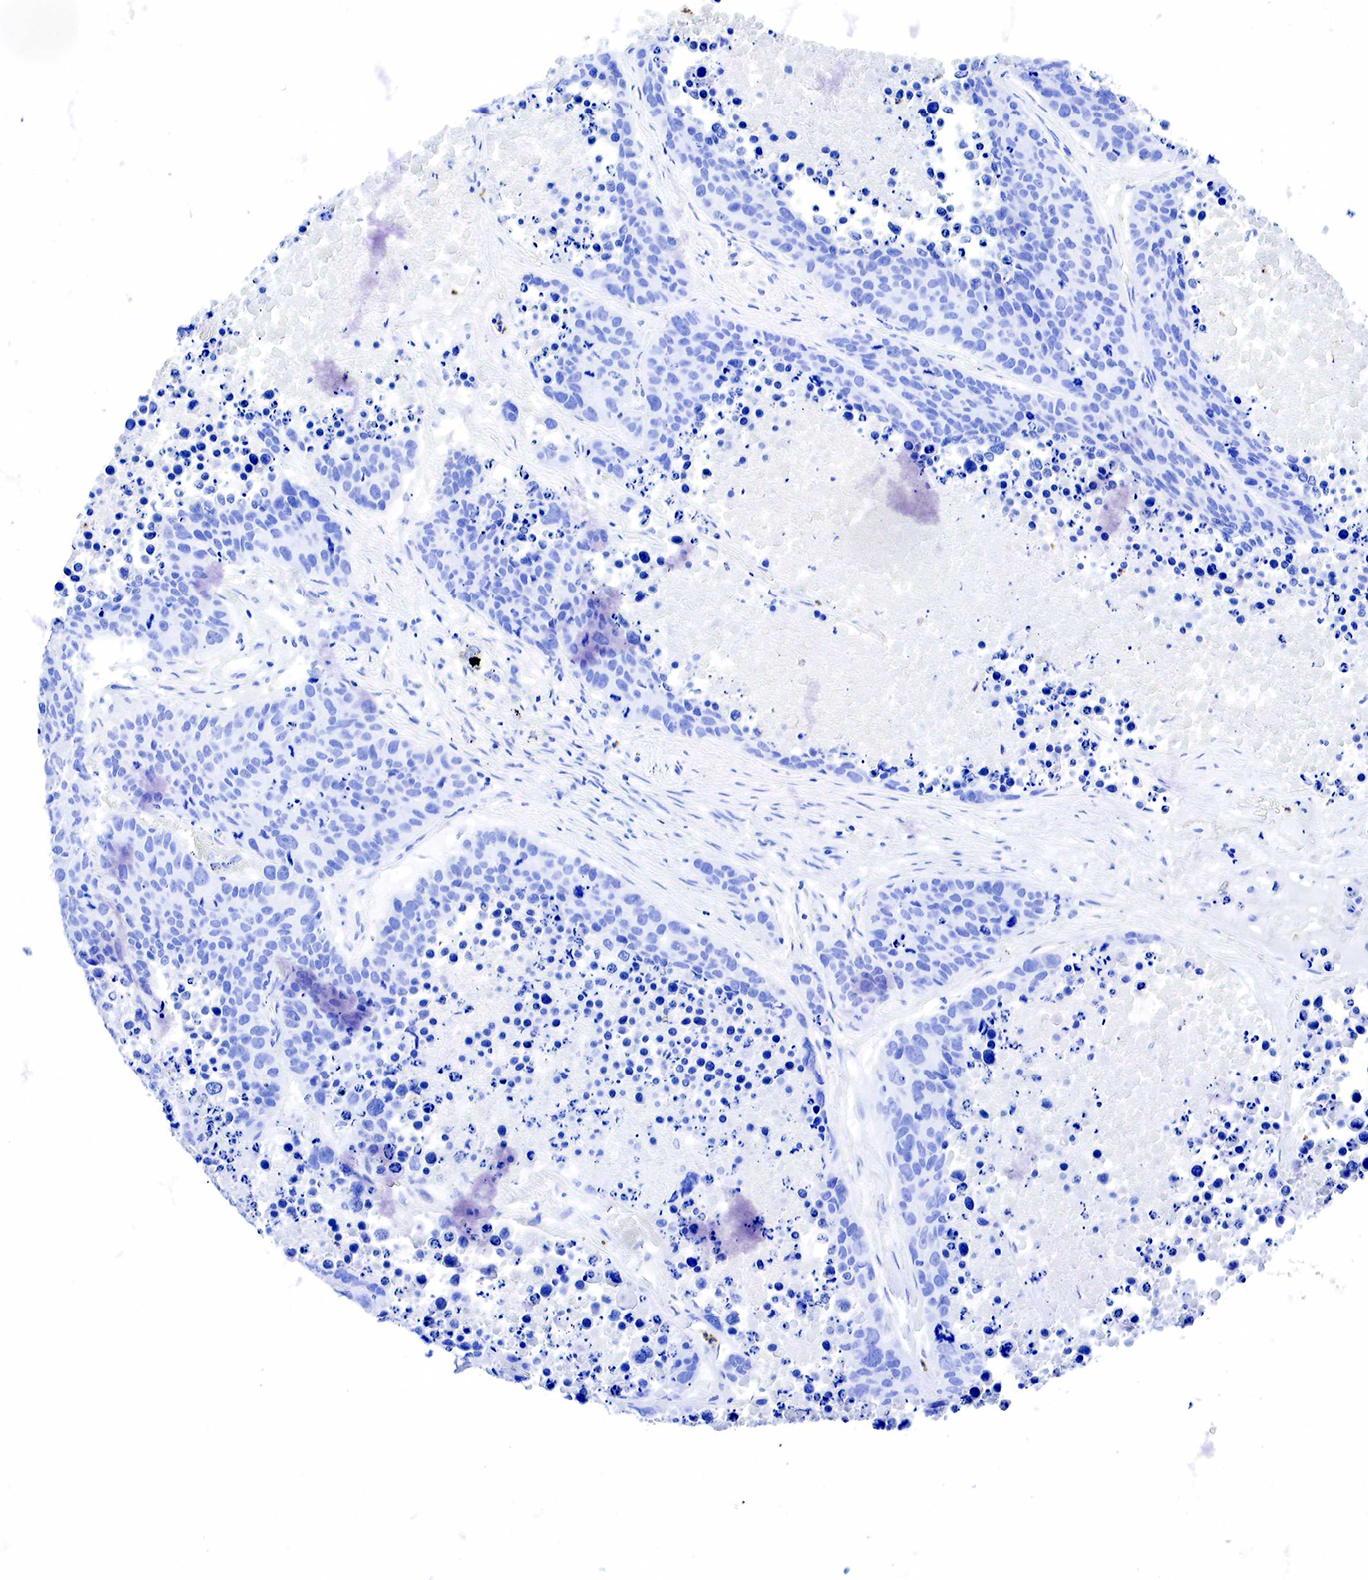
{"staining": {"intensity": "negative", "quantity": "none", "location": "none"}, "tissue": "lung cancer", "cell_type": "Tumor cells", "image_type": "cancer", "snomed": [{"axis": "morphology", "description": "Carcinoid, malignant, NOS"}, {"axis": "topography", "description": "Lung"}], "caption": "Micrograph shows no protein positivity in tumor cells of lung malignant carcinoid tissue.", "gene": "FUT4", "patient": {"sex": "male", "age": 60}}